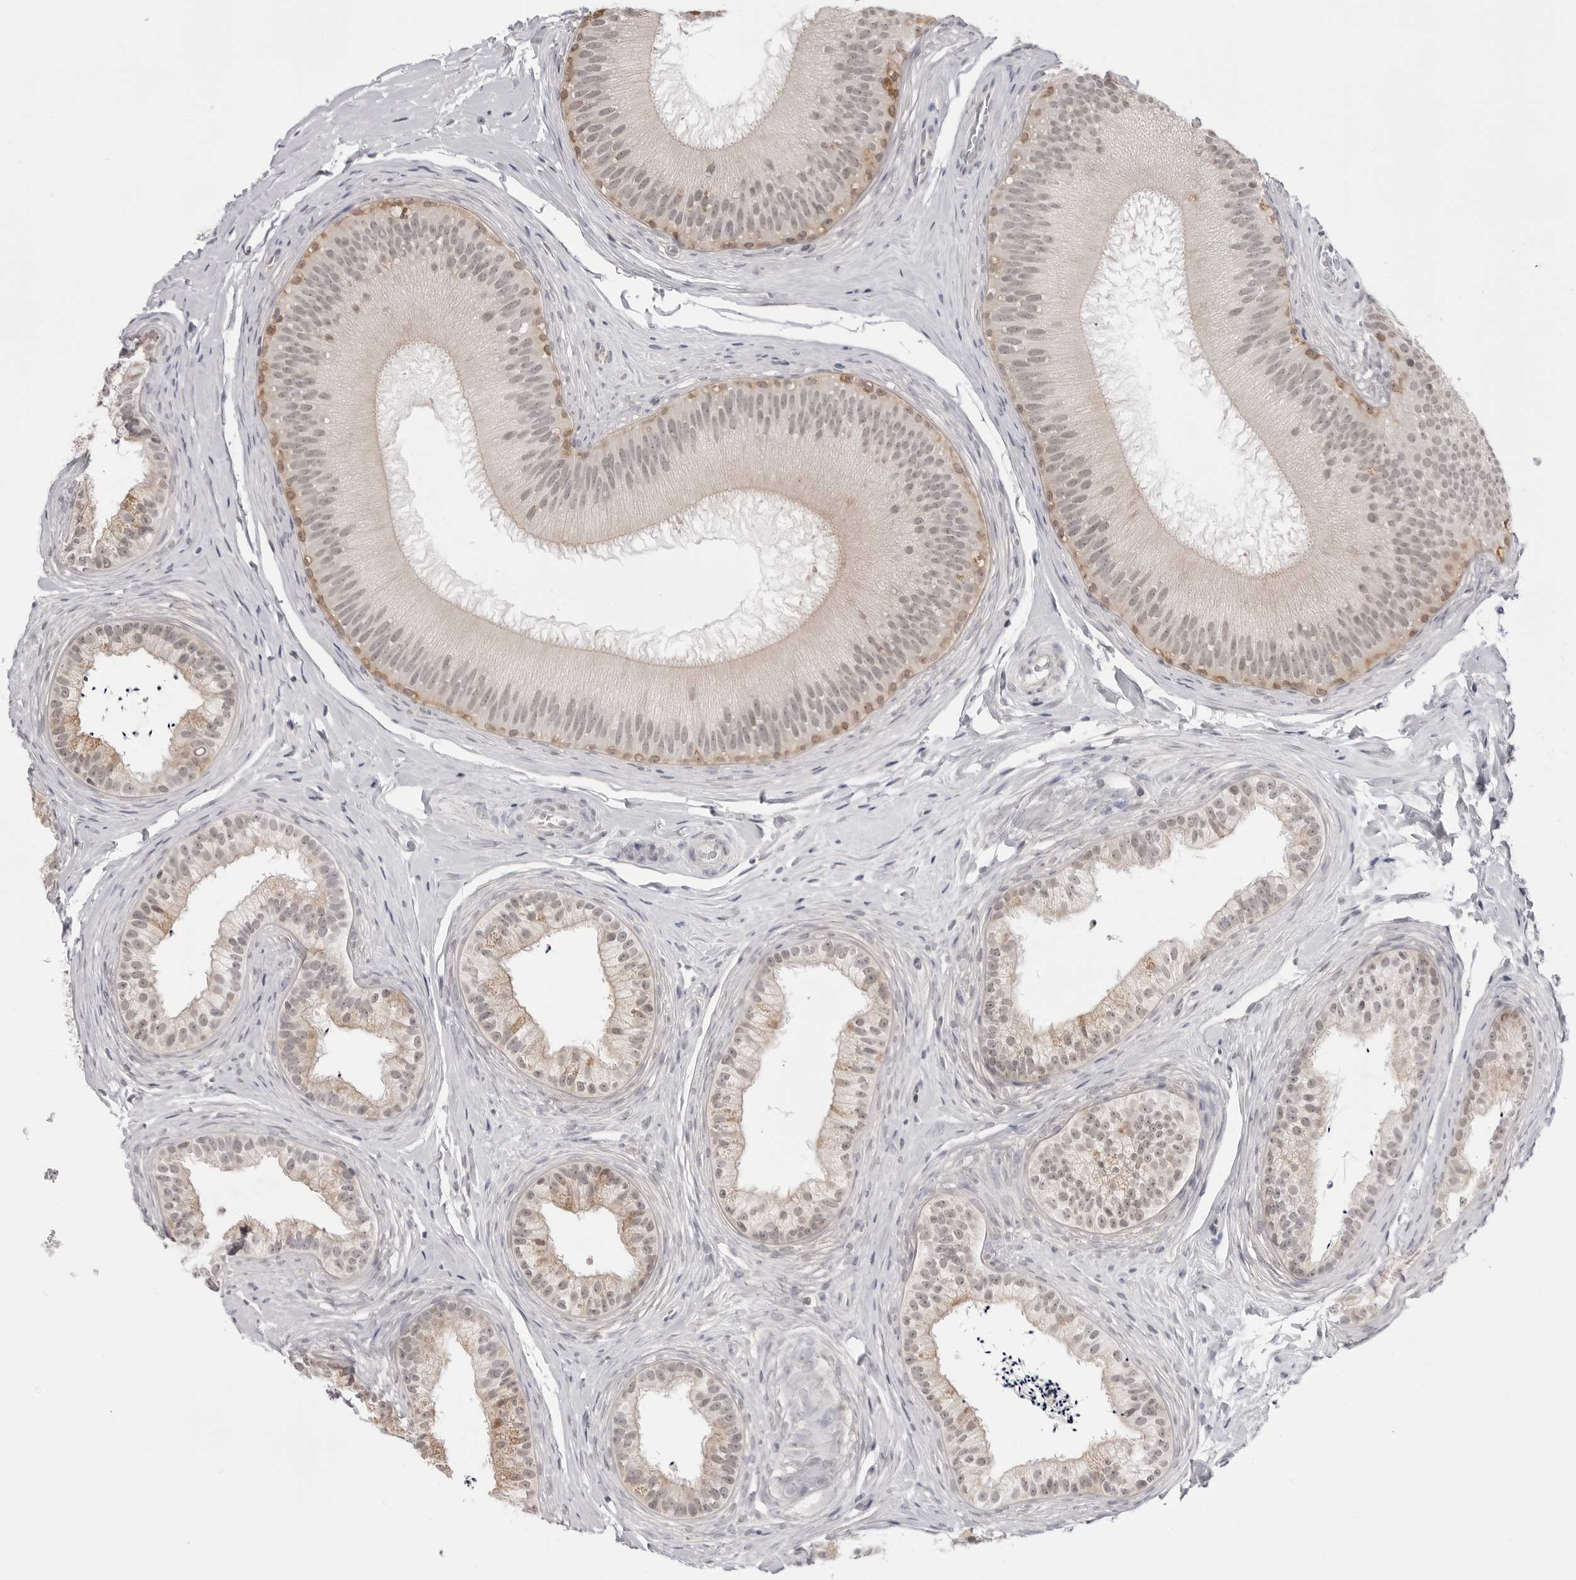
{"staining": {"intensity": "moderate", "quantity": "25%-75%", "location": "cytoplasmic/membranous,nuclear"}, "tissue": "epididymis", "cell_type": "Glandular cells", "image_type": "normal", "snomed": [{"axis": "morphology", "description": "Normal tissue, NOS"}, {"axis": "topography", "description": "Epididymis"}], "caption": "This is an image of IHC staining of benign epididymis, which shows moderate staining in the cytoplasmic/membranous,nuclear of glandular cells.", "gene": "YWHAG", "patient": {"sex": "male", "age": 45}}